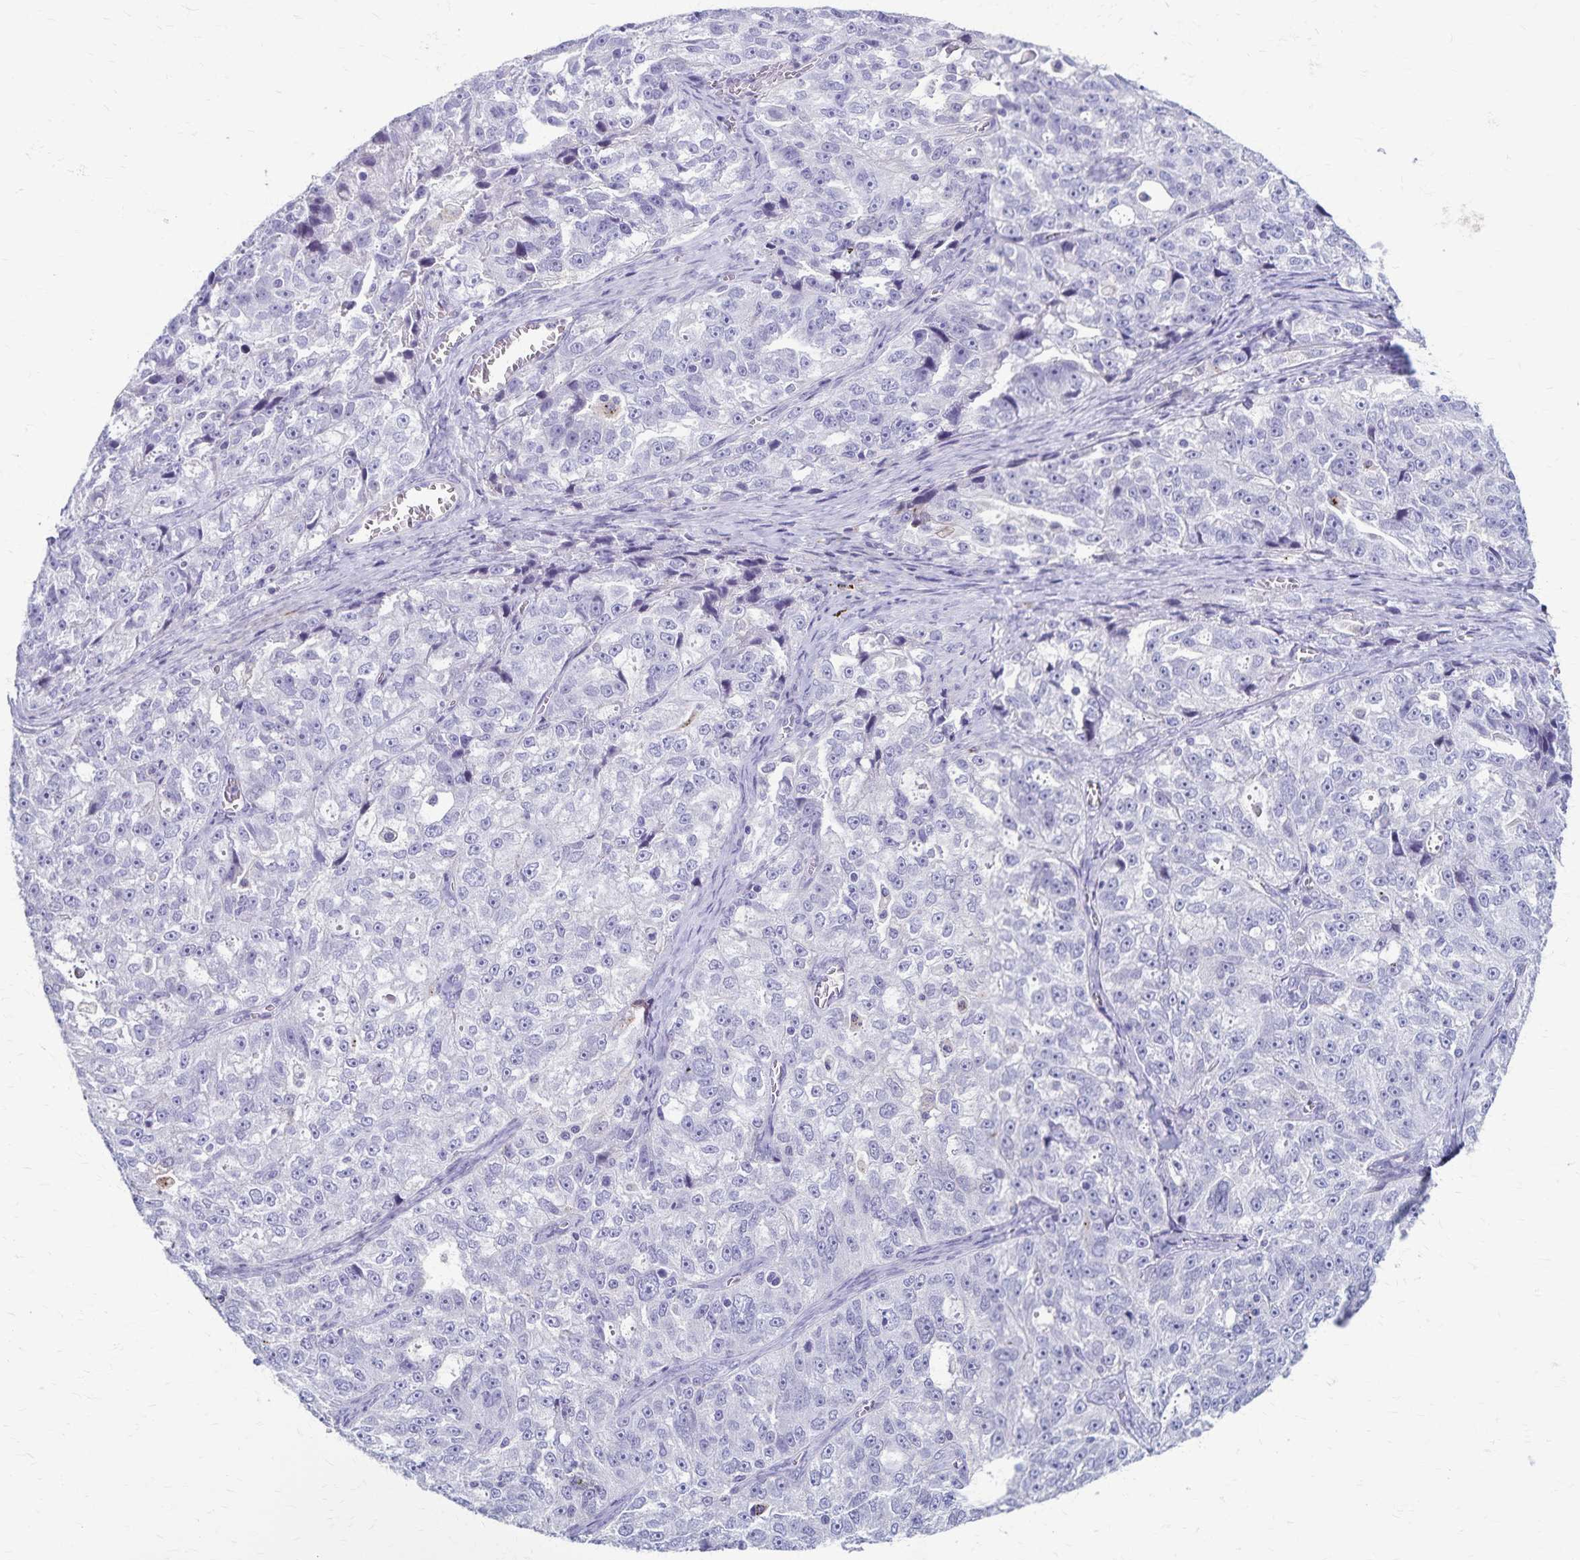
{"staining": {"intensity": "negative", "quantity": "none", "location": "none"}, "tissue": "ovarian cancer", "cell_type": "Tumor cells", "image_type": "cancer", "snomed": [{"axis": "morphology", "description": "Cystadenocarcinoma, serous, NOS"}, {"axis": "topography", "description": "Ovary"}], "caption": "Immunohistochemical staining of human ovarian serous cystadenocarcinoma shows no significant staining in tumor cells.", "gene": "TMEM60", "patient": {"sex": "female", "age": 51}}